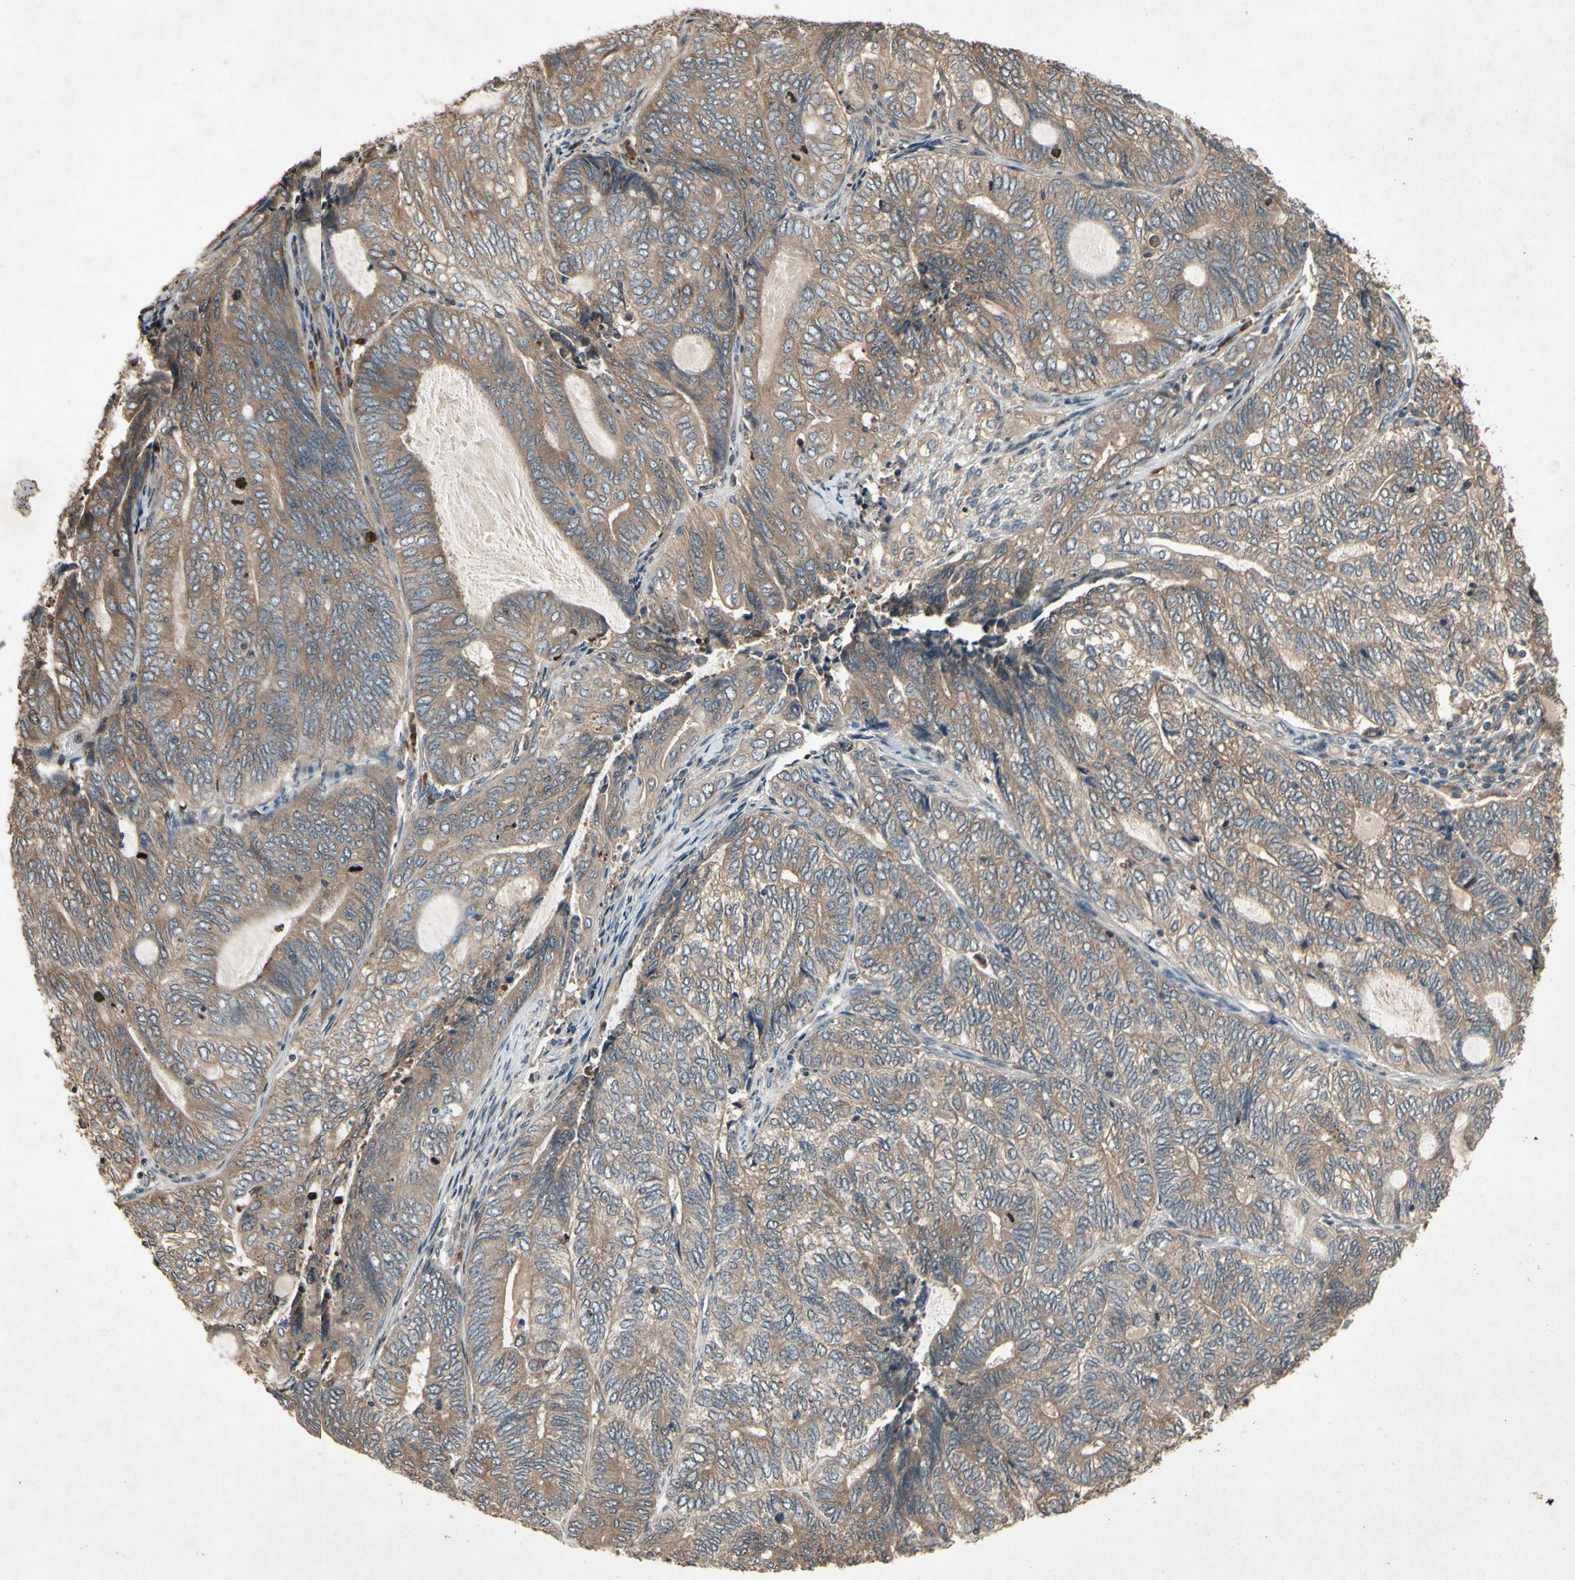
{"staining": {"intensity": "moderate", "quantity": ">75%", "location": "cytoplasmic/membranous"}, "tissue": "endometrial cancer", "cell_type": "Tumor cells", "image_type": "cancer", "snomed": [{"axis": "morphology", "description": "Adenocarcinoma, NOS"}, {"axis": "topography", "description": "Uterus"}, {"axis": "topography", "description": "Endometrium"}], "caption": "An image of adenocarcinoma (endometrial) stained for a protein displays moderate cytoplasmic/membranous brown staining in tumor cells. The protein is shown in brown color, while the nuclei are stained blue.", "gene": "PRDX4", "patient": {"sex": "female", "age": 70}}